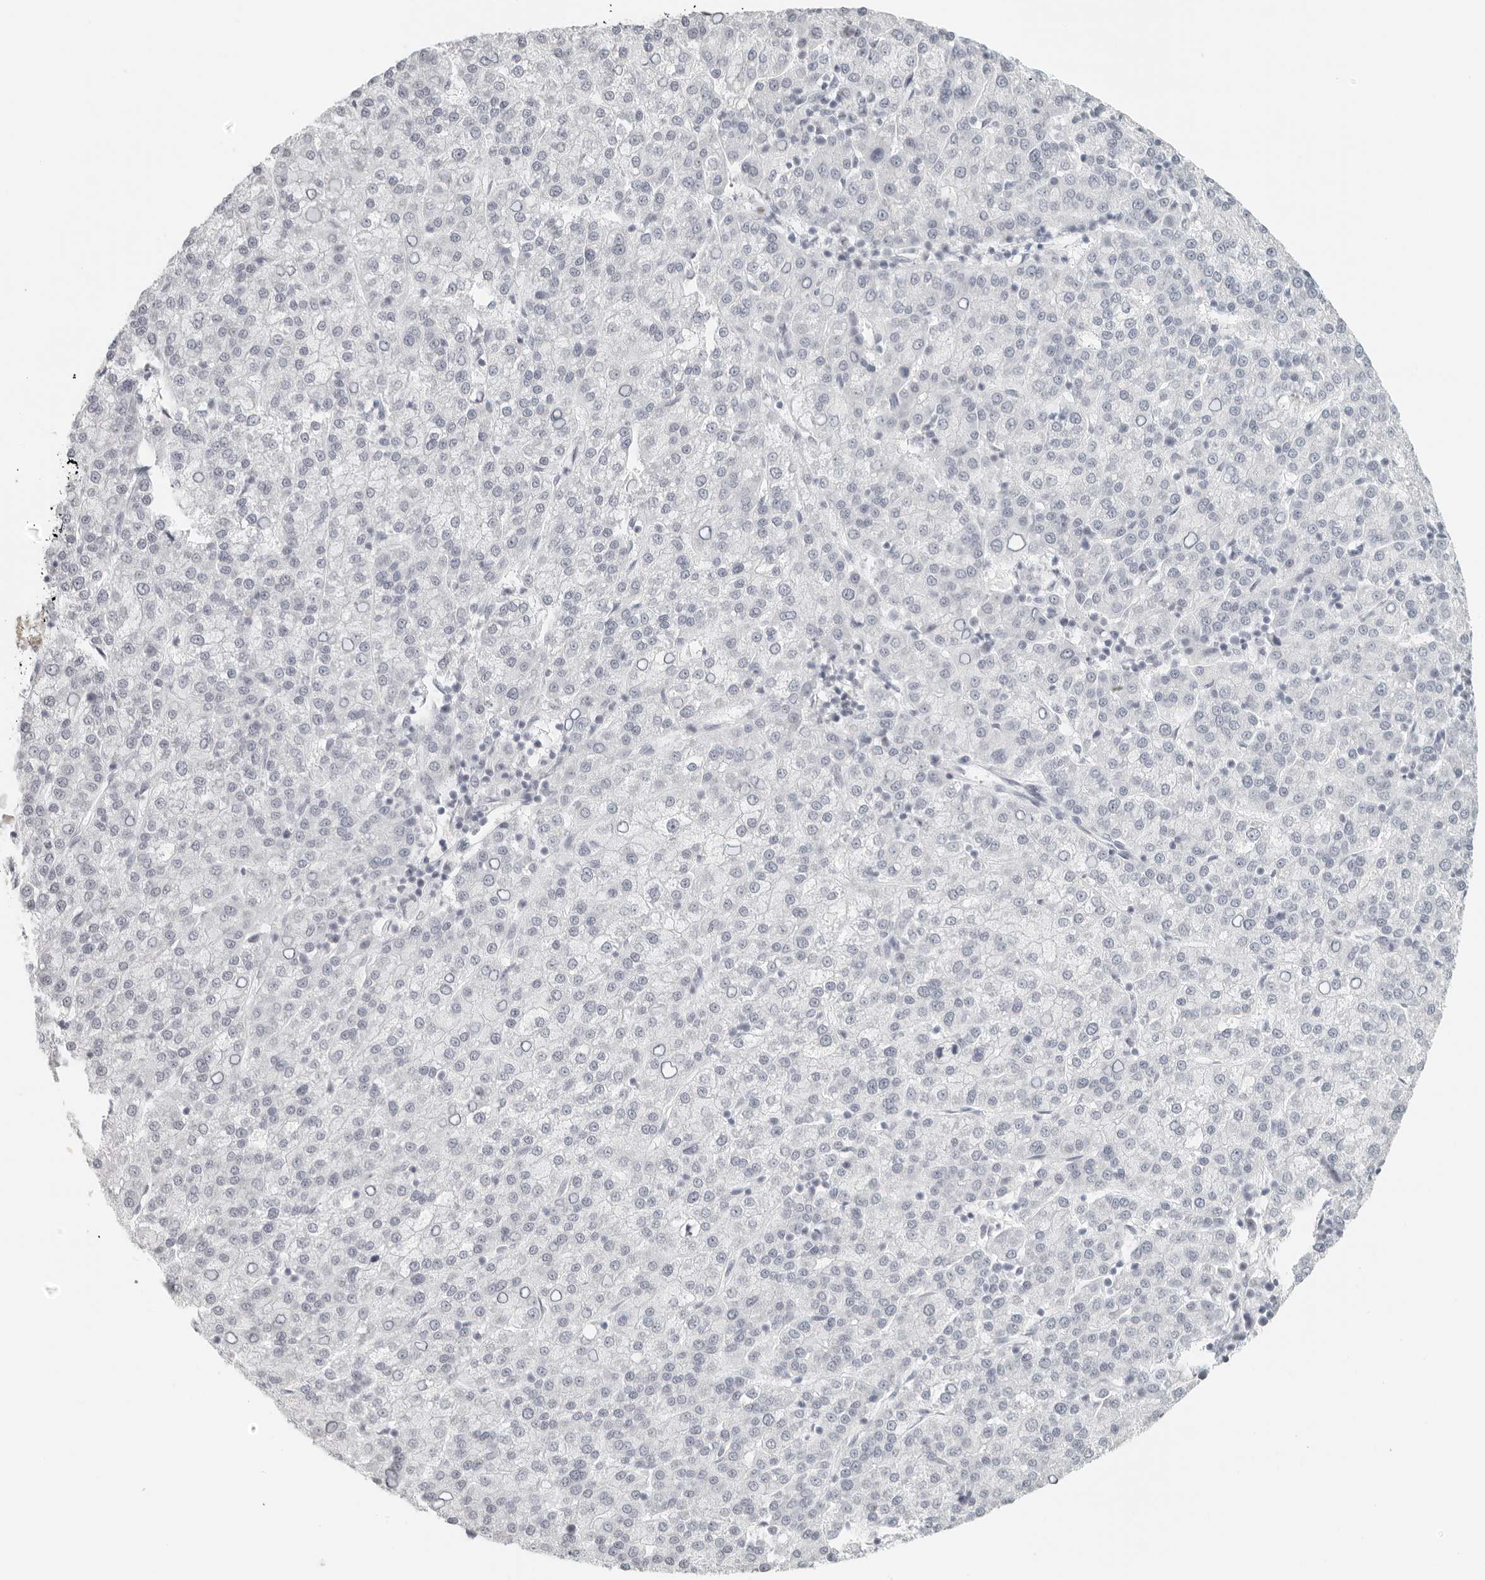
{"staining": {"intensity": "negative", "quantity": "none", "location": "none"}, "tissue": "liver cancer", "cell_type": "Tumor cells", "image_type": "cancer", "snomed": [{"axis": "morphology", "description": "Carcinoma, Hepatocellular, NOS"}, {"axis": "topography", "description": "Liver"}], "caption": "Liver hepatocellular carcinoma was stained to show a protein in brown. There is no significant expression in tumor cells. Nuclei are stained in blue.", "gene": "RPS6KC1", "patient": {"sex": "female", "age": 58}}